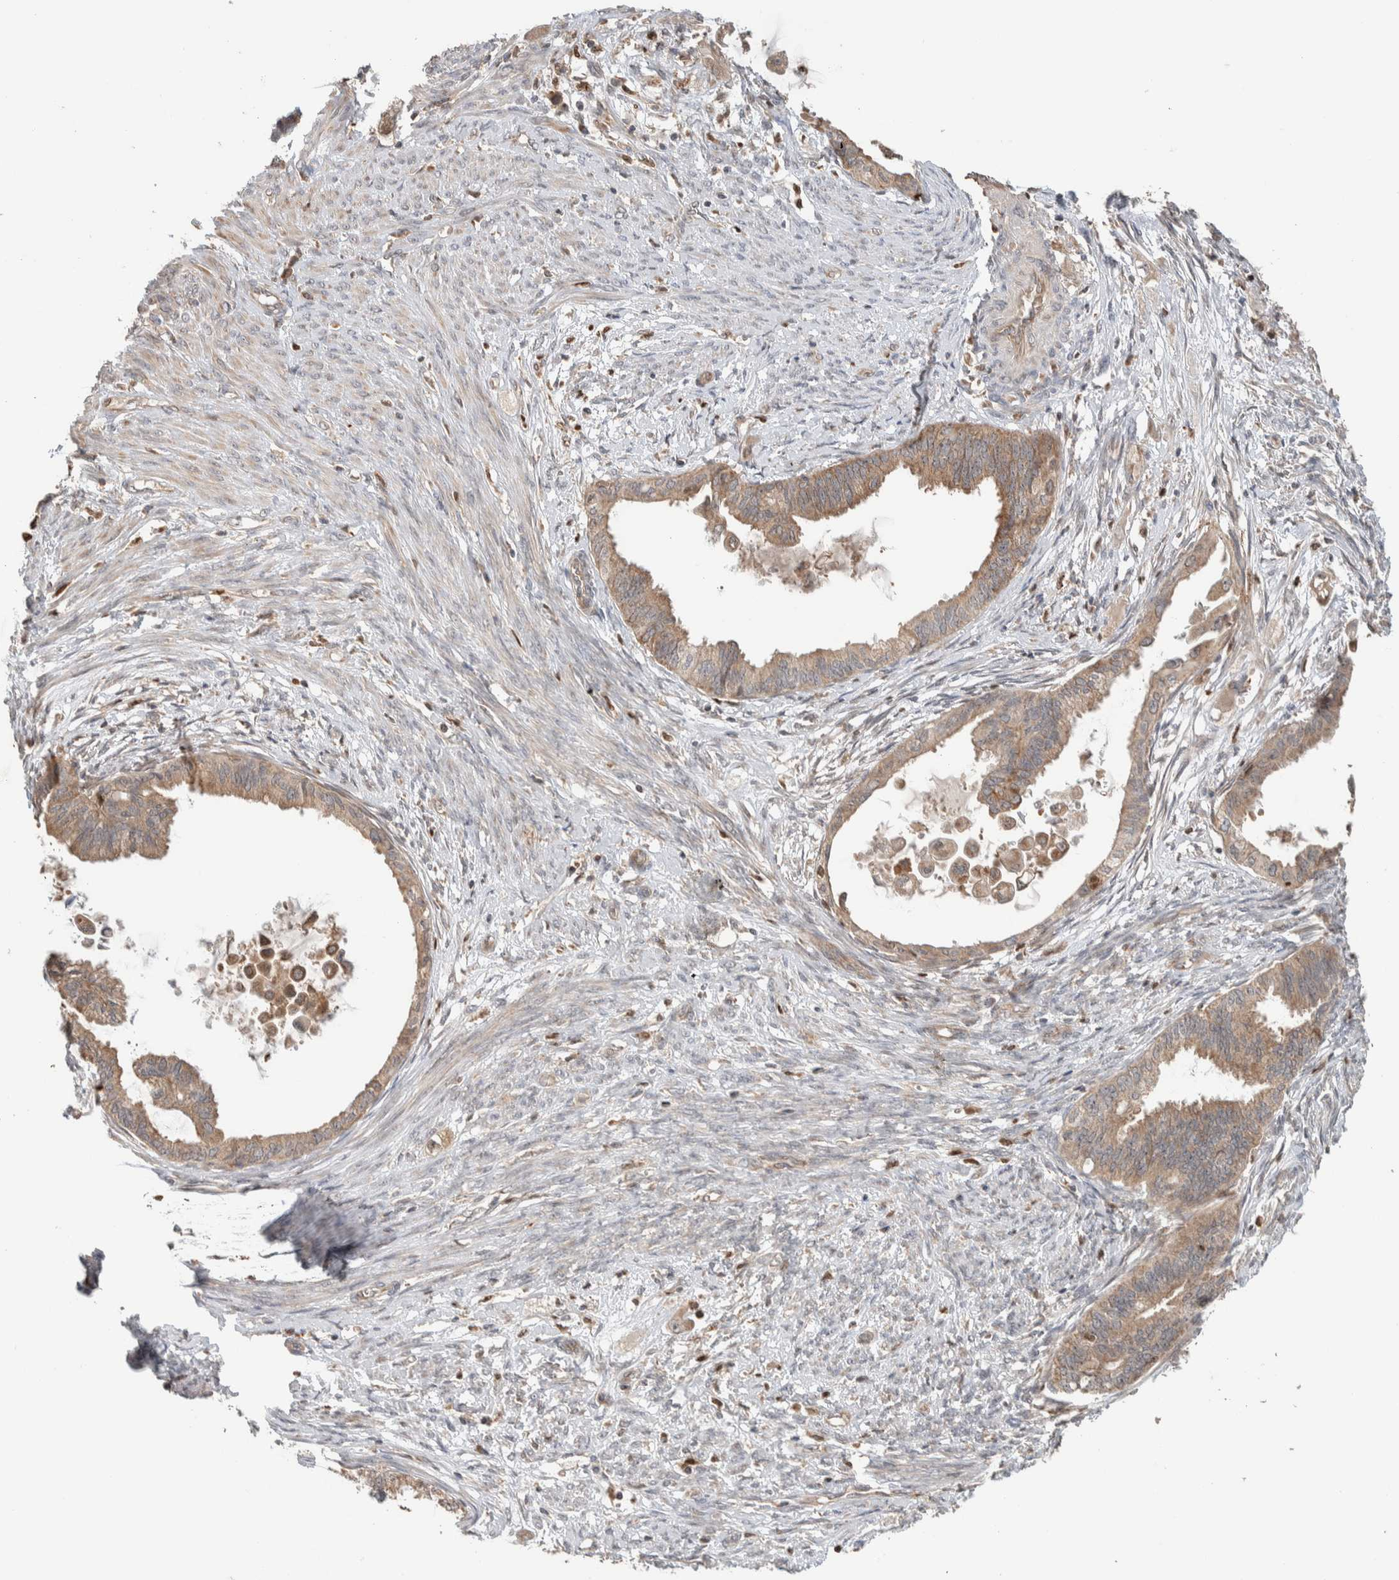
{"staining": {"intensity": "moderate", "quantity": ">75%", "location": "cytoplasmic/membranous"}, "tissue": "cervical cancer", "cell_type": "Tumor cells", "image_type": "cancer", "snomed": [{"axis": "morphology", "description": "Normal tissue, NOS"}, {"axis": "morphology", "description": "Adenocarcinoma, NOS"}, {"axis": "topography", "description": "Cervix"}, {"axis": "topography", "description": "Endometrium"}], "caption": "High-power microscopy captured an immunohistochemistry (IHC) photomicrograph of cervical cancer, revealing moderate cytoplasmic/membranous positivity in approximately >75% of tumor cells.", "gene": "VPS53", "patient": {"sex": "female", "age": 86}}